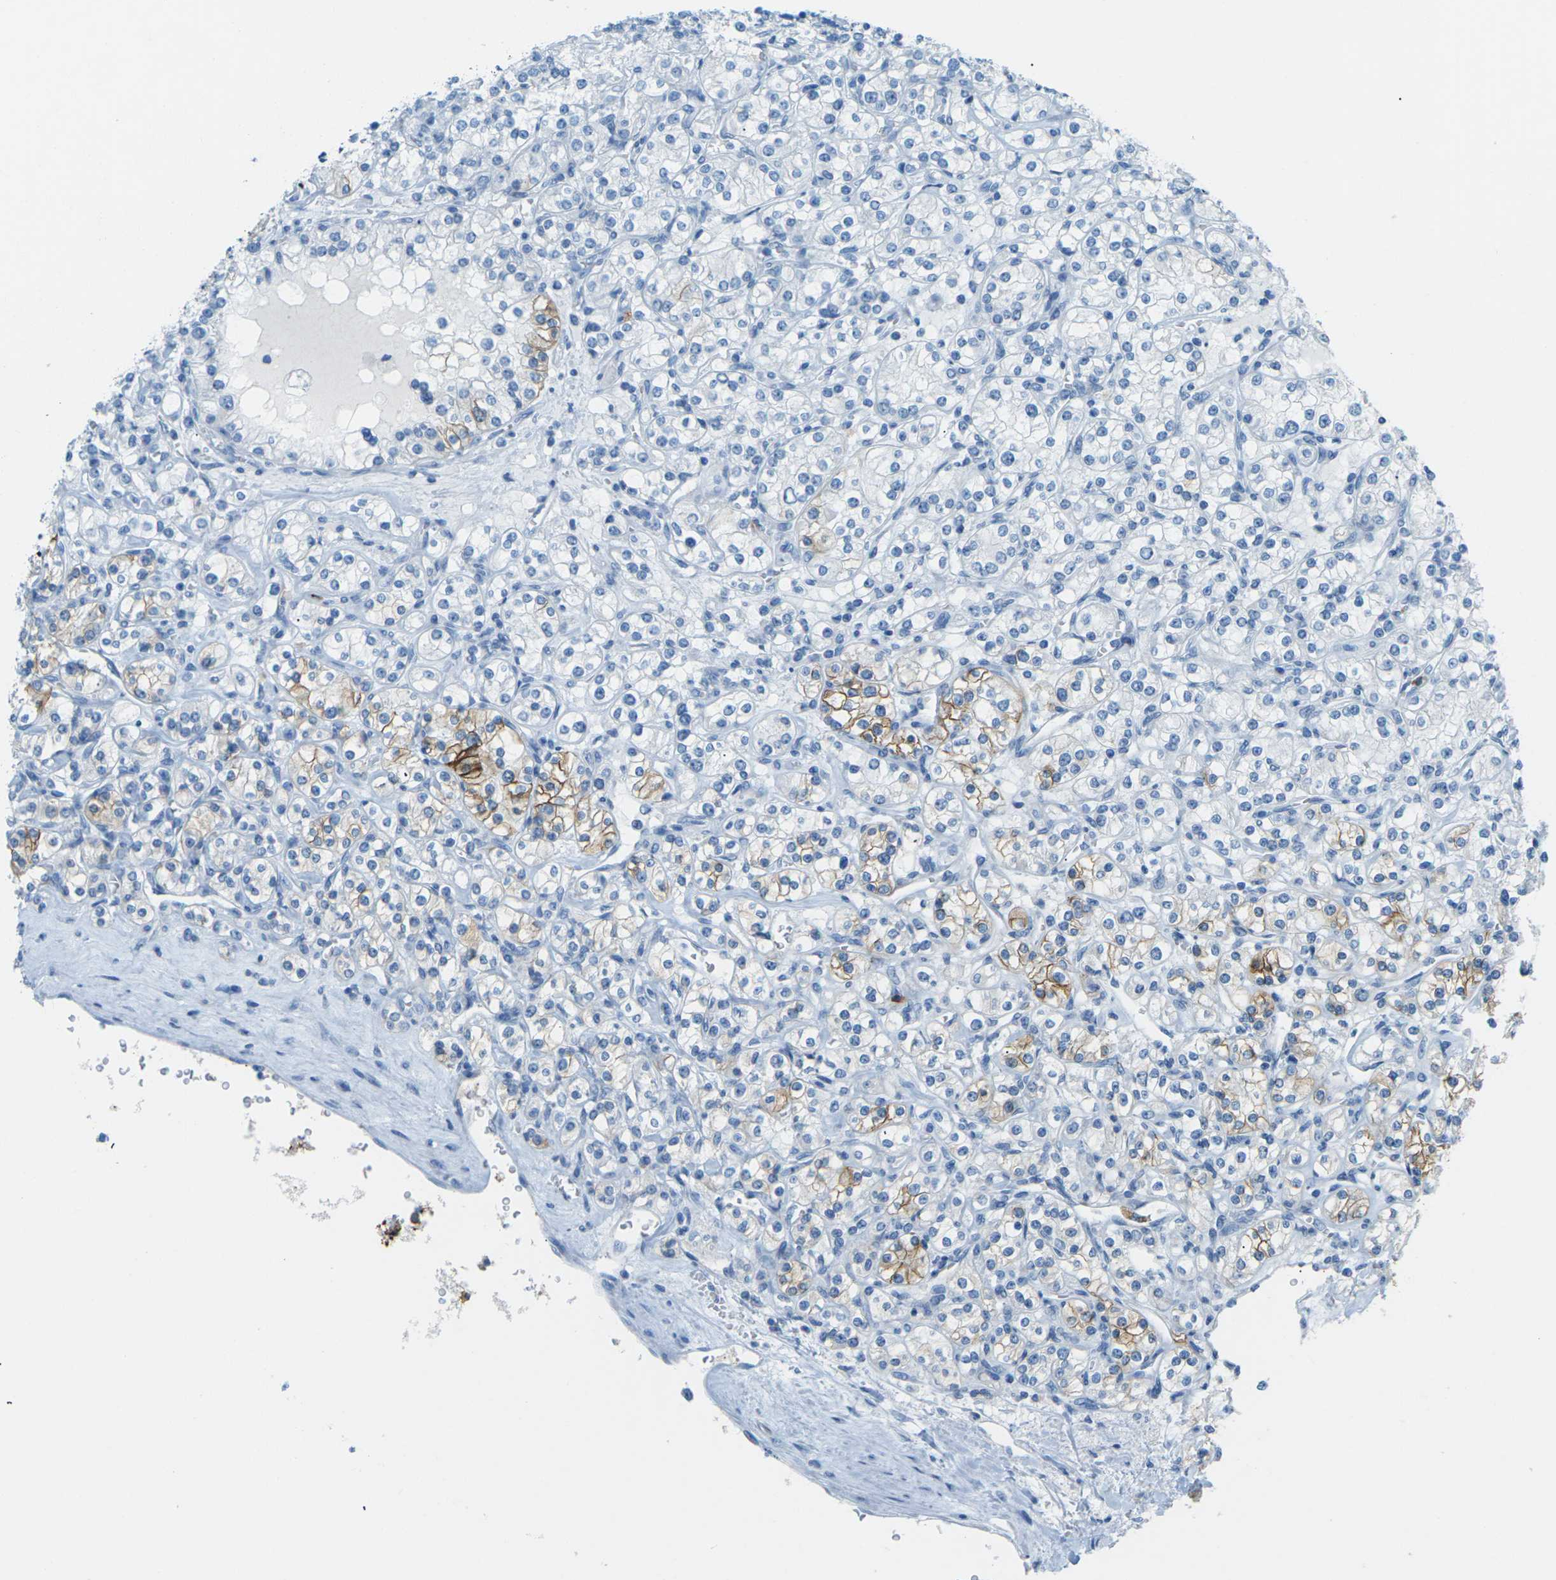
{"staining": {"intensity": "strong", "quantity": "<25%", "location": "cytoplasmic/membranous"}, "tissue": "renal cancer", "cell_type": "Tumor cells", "image_type": "cancer", "snomed": [{"axis": "morphology", "description": "Adenocarcinoma, NOS"}, {"axis": "topography", "description": "Kidney"}], "caption": "Renal adenocarcinoma stained with DAB IHC exhibits medium levels of strong cytoplasmic/membranous expression in approximately <25% of tumor cells. (Stains: DAB in brown, nuclei in blue, Microscopy: brightfield microscopy at high magnification).", "gene": "CDH16", "patient": {"sex": "male", "age": 77}}